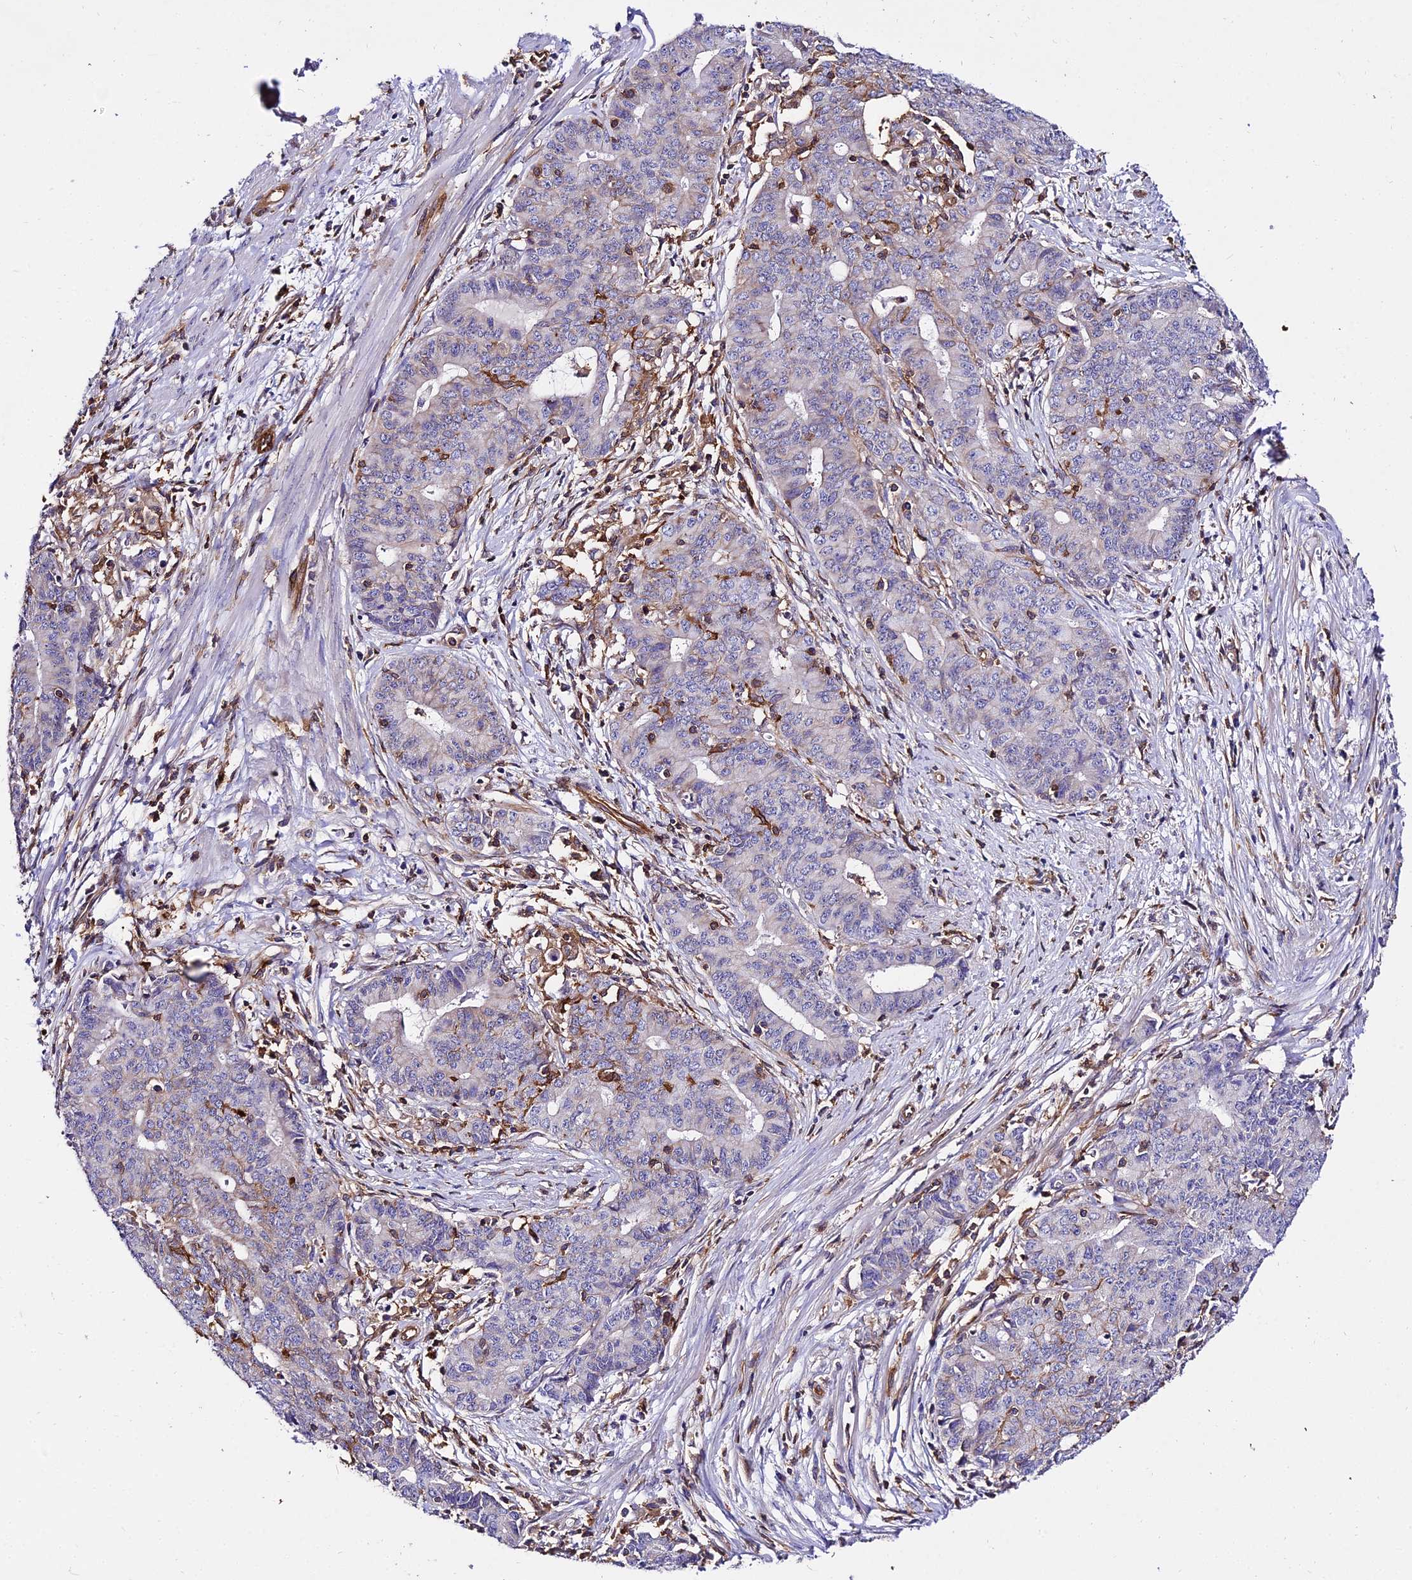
{"staining": {"intensity": "weak", "quantity": "<25%", "location": "cytoplasmic/membranous"}, "tissue": "endometrial cancer", "cell_type": "Tumor cells", "image_type": "cancer", "snomed": [{"axis": "morphology", "description": "Adenocarcinoma, NOS"}, {"axis": "topography", "description": "Endometrium"}], "caption": "An IHC image of endometrial cancer (adenocarcinoma) is shown. There is no staining in tumor cells of endometrial cancer (adenocarcinoma).", "gene": "CSRP1", "patient": {"sex": "female", "age": 59}}